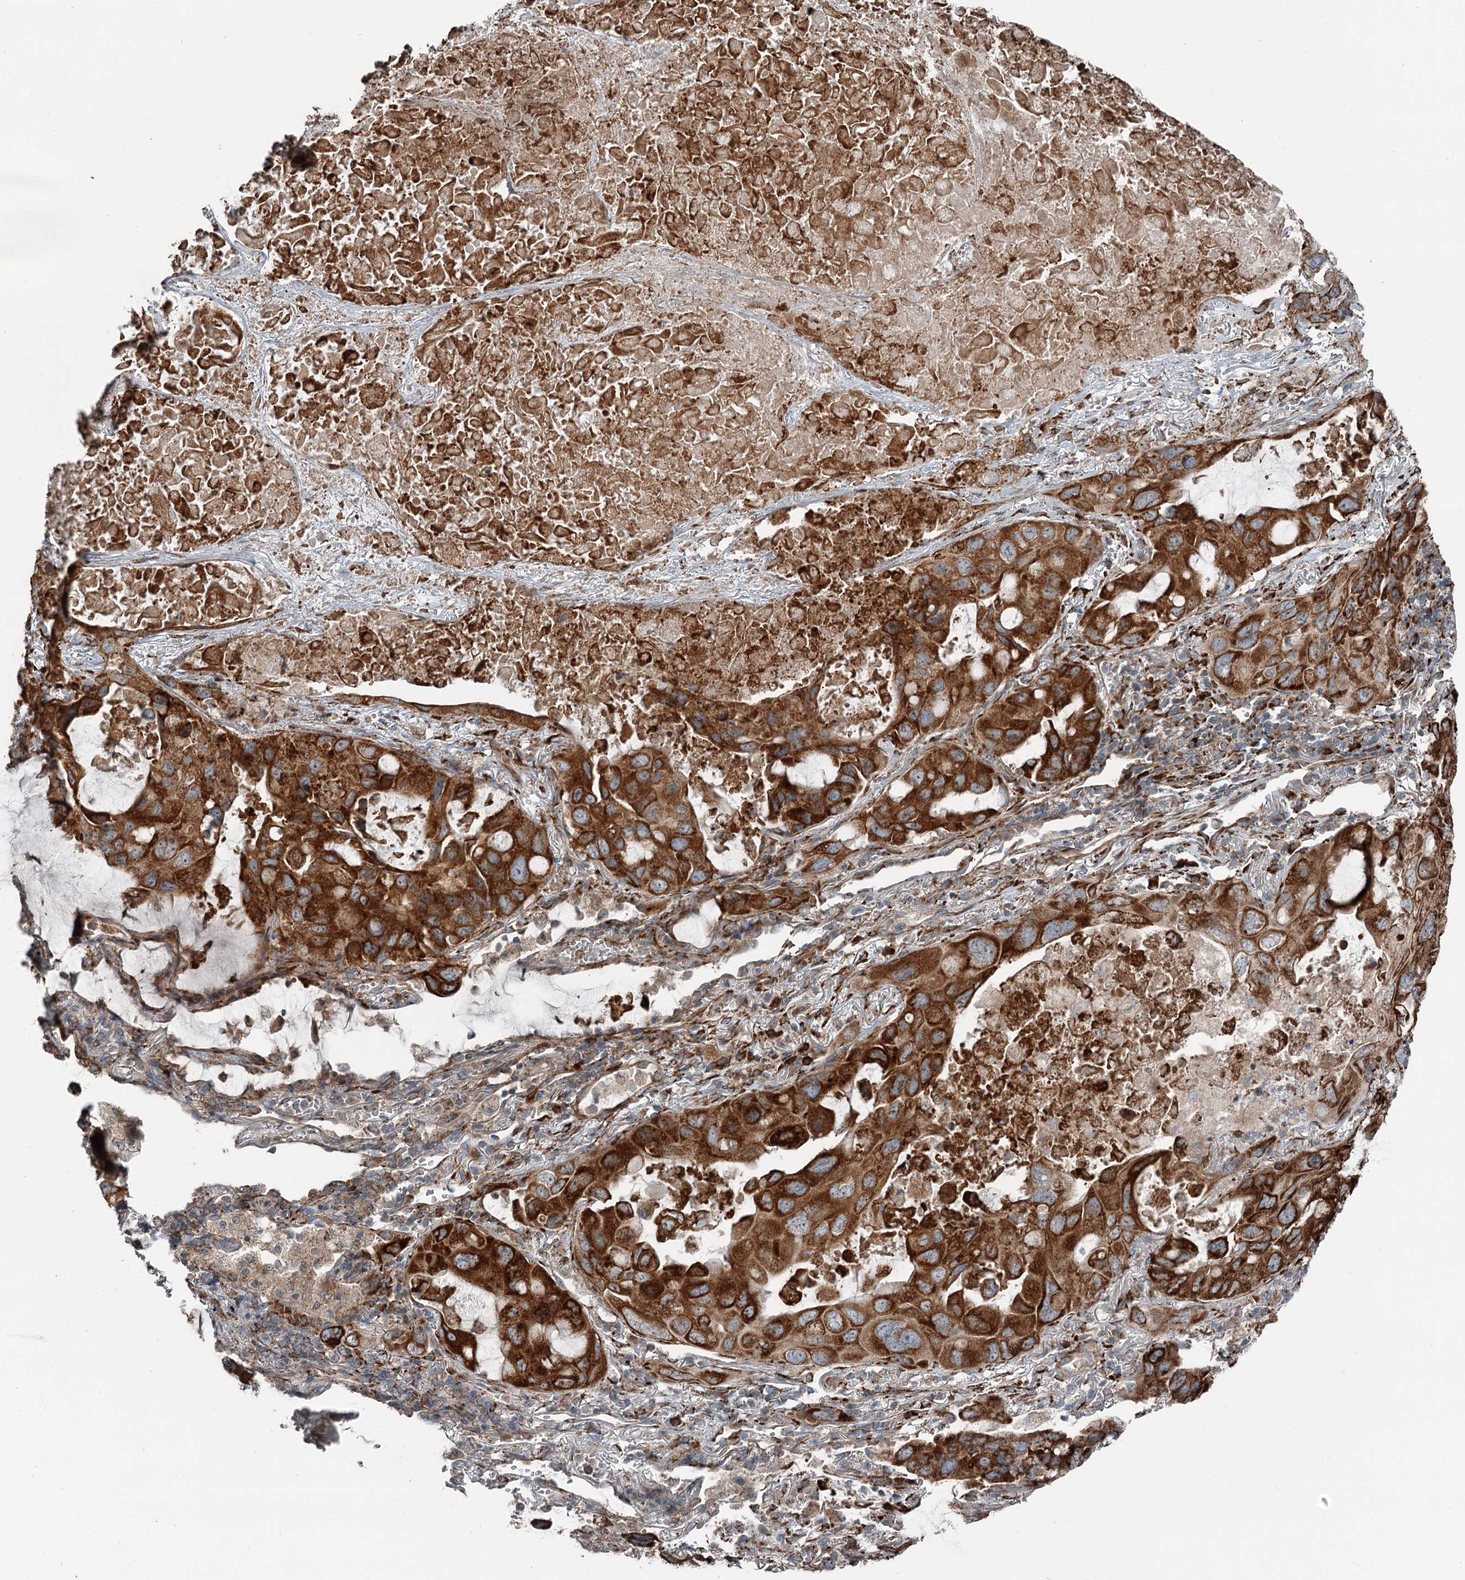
{"staining": {"intensity": "strong", "quantity": ">75%", "location": "cytoplasmic/membranous"}, "tissue": "lung cancer", "cell_type": "Tumor cells", "image_type": "cancer", "snomed": [{"axis": "morphology", "description": "Squamous cell carcinoma, NOS"}, {"axis": "topography", "description": "Lung"}], "caption": "Squamous cell carcinoma (lung) stained for a protein demonstrates strong cytoplasmic/membranous positivity in tumor cells.", "gene": "RASSF8", "patient": {"sex": "female", "age": 73}}